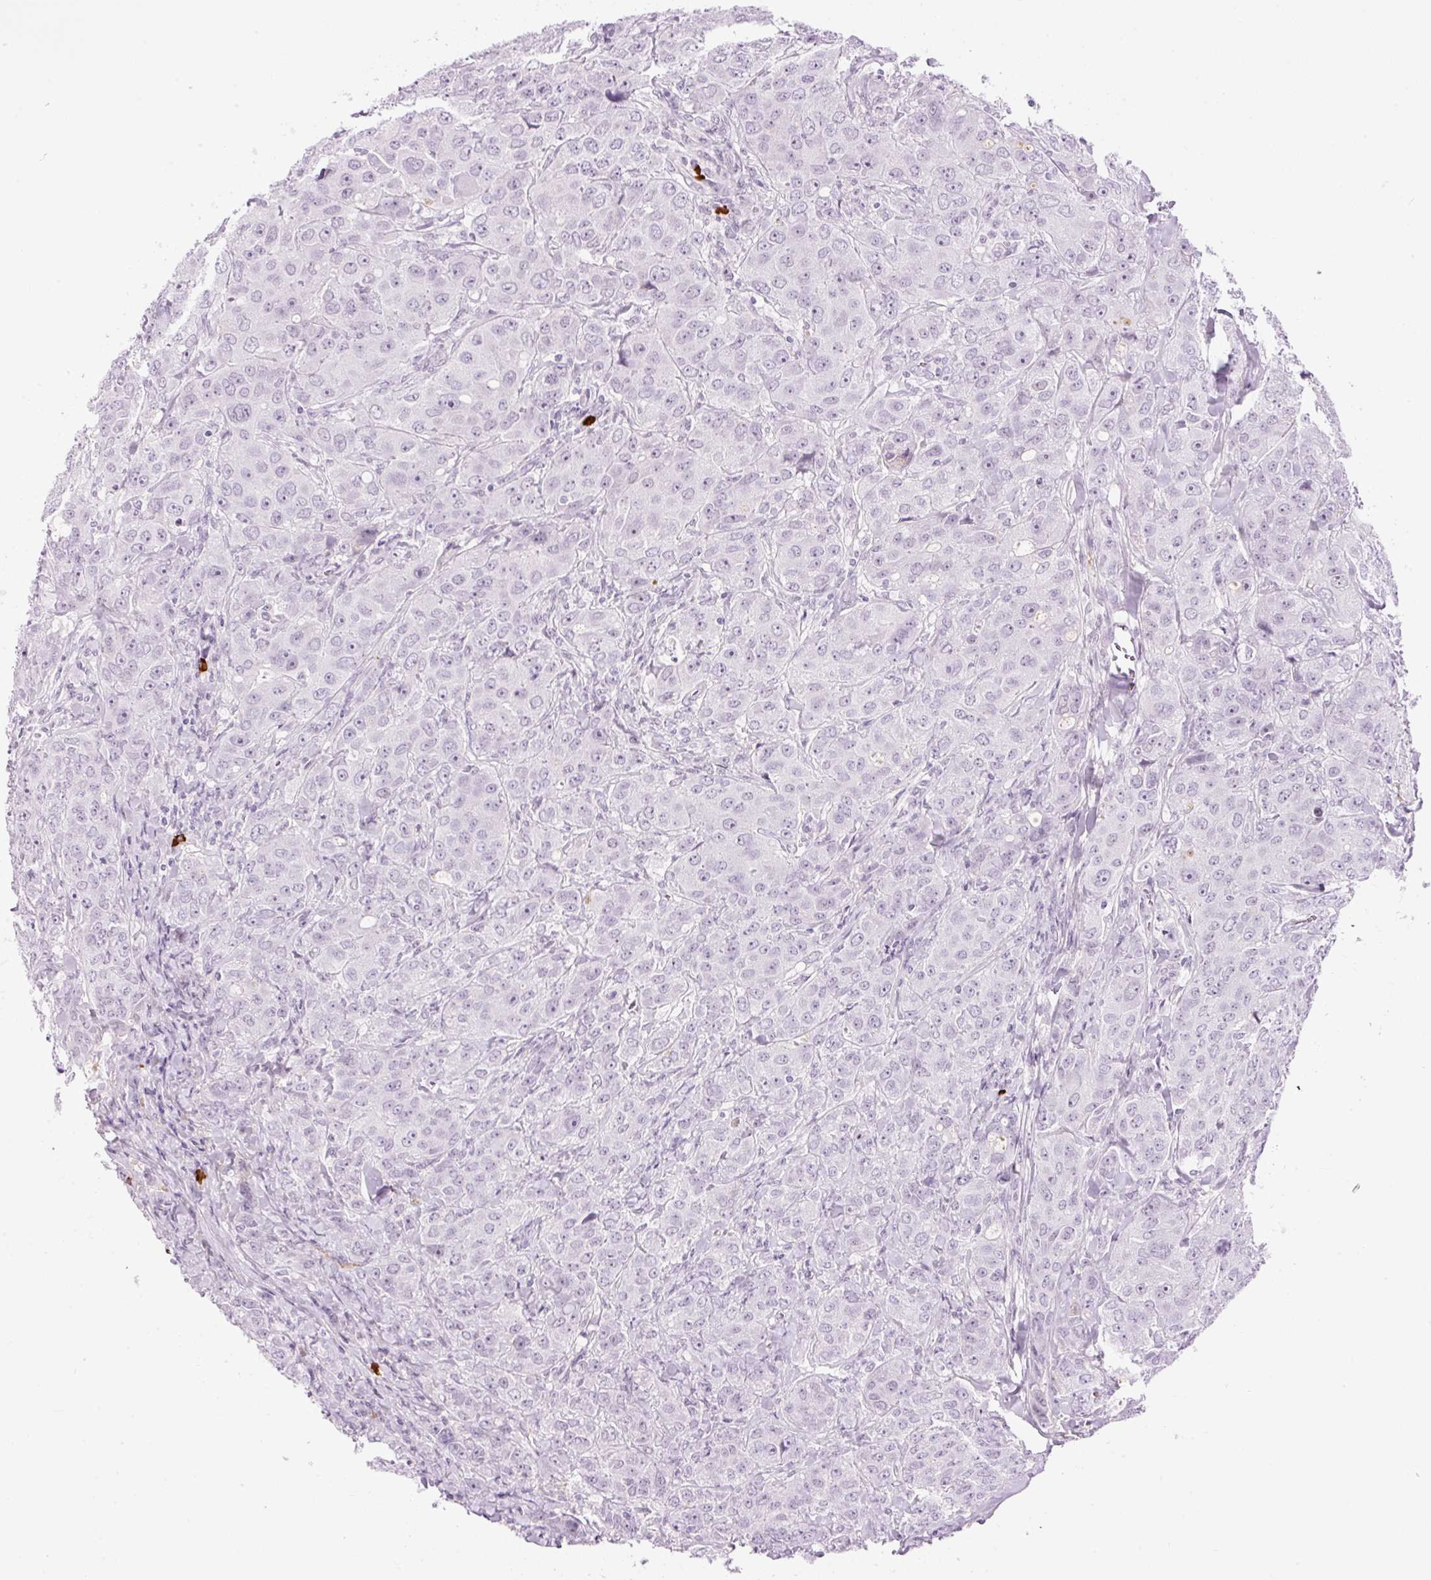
{"staining": {"intensity": "negative", "quantity": "none", "location": "none"}, "tissue": "breast cancer", "cell_type": "Tumor cells", "image_type": "cancer", "snomed": [{"axis": "morphology", "description": "Duct carcinoma"}, {"axis": "topography", "description": "Breast"}], "caption": "Protein analysis of breast cancer reveals no significant expression in tumor cells. (DAB (3,3'-diaminobenzidine) immunohistochemistry with hematoxylin counter stain).", "gene": "PRPF38B", "patient": {"sex": "female", "age": 43}}